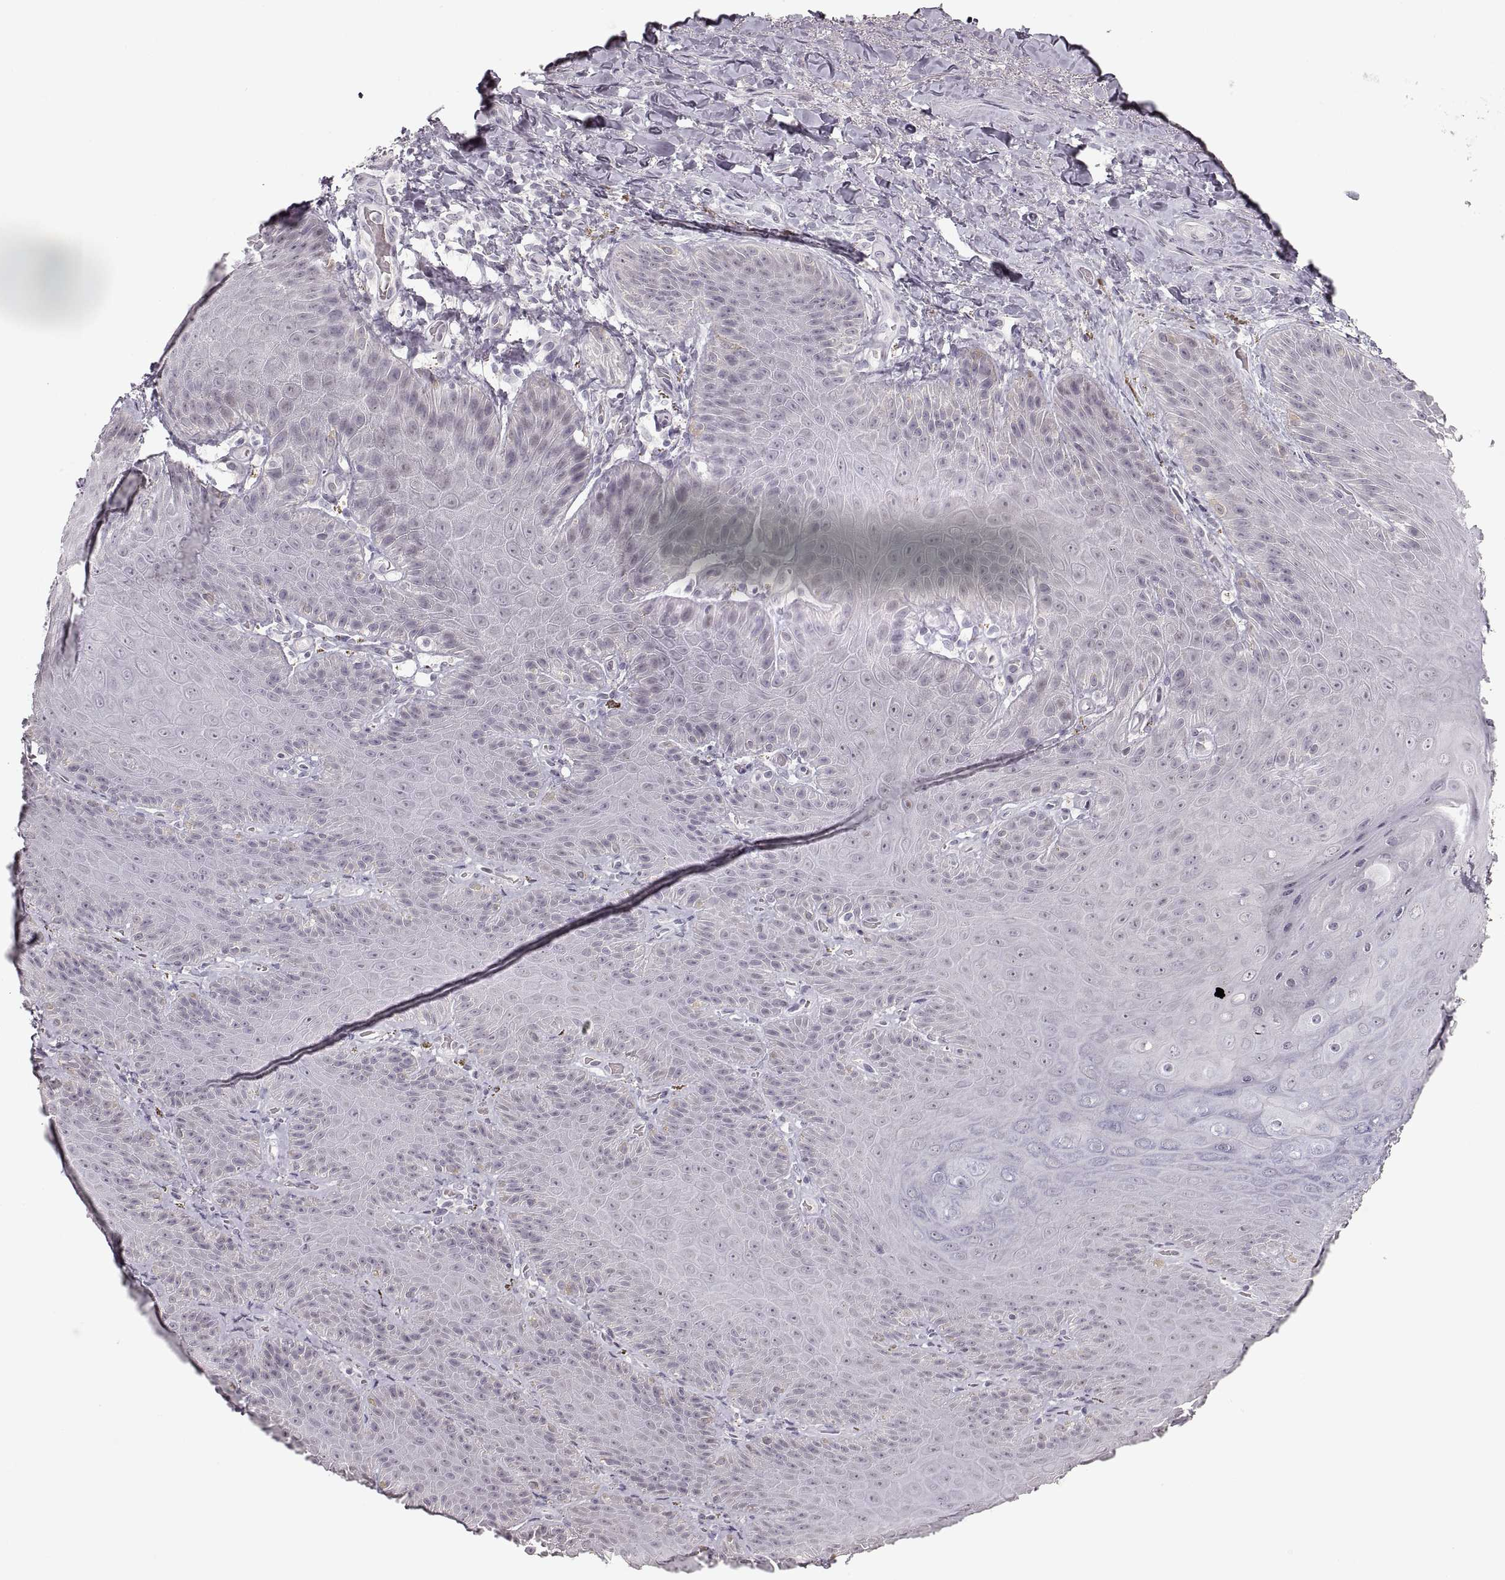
{"staining": {"intensity": "negative", "quantity": "none", "location": "none"}, "tissue": "adipose tissue", "cell_type": "Adipocytes", "image_type": "normal", "snomed": [{"axis": "morphology", "description": "Normal tissue, NOS"}, {"axis": "topography", "description": "Anal"}, {"axis": "topography", "description": "Peripheral nerve tissue"}], "caption": "The micrograph displays no staining of adipocytes in benign adipose tissue. (DAB IHC, high magnification).", "gene": "PCSK2", "patient": {"sex": "male", "age": 53}}